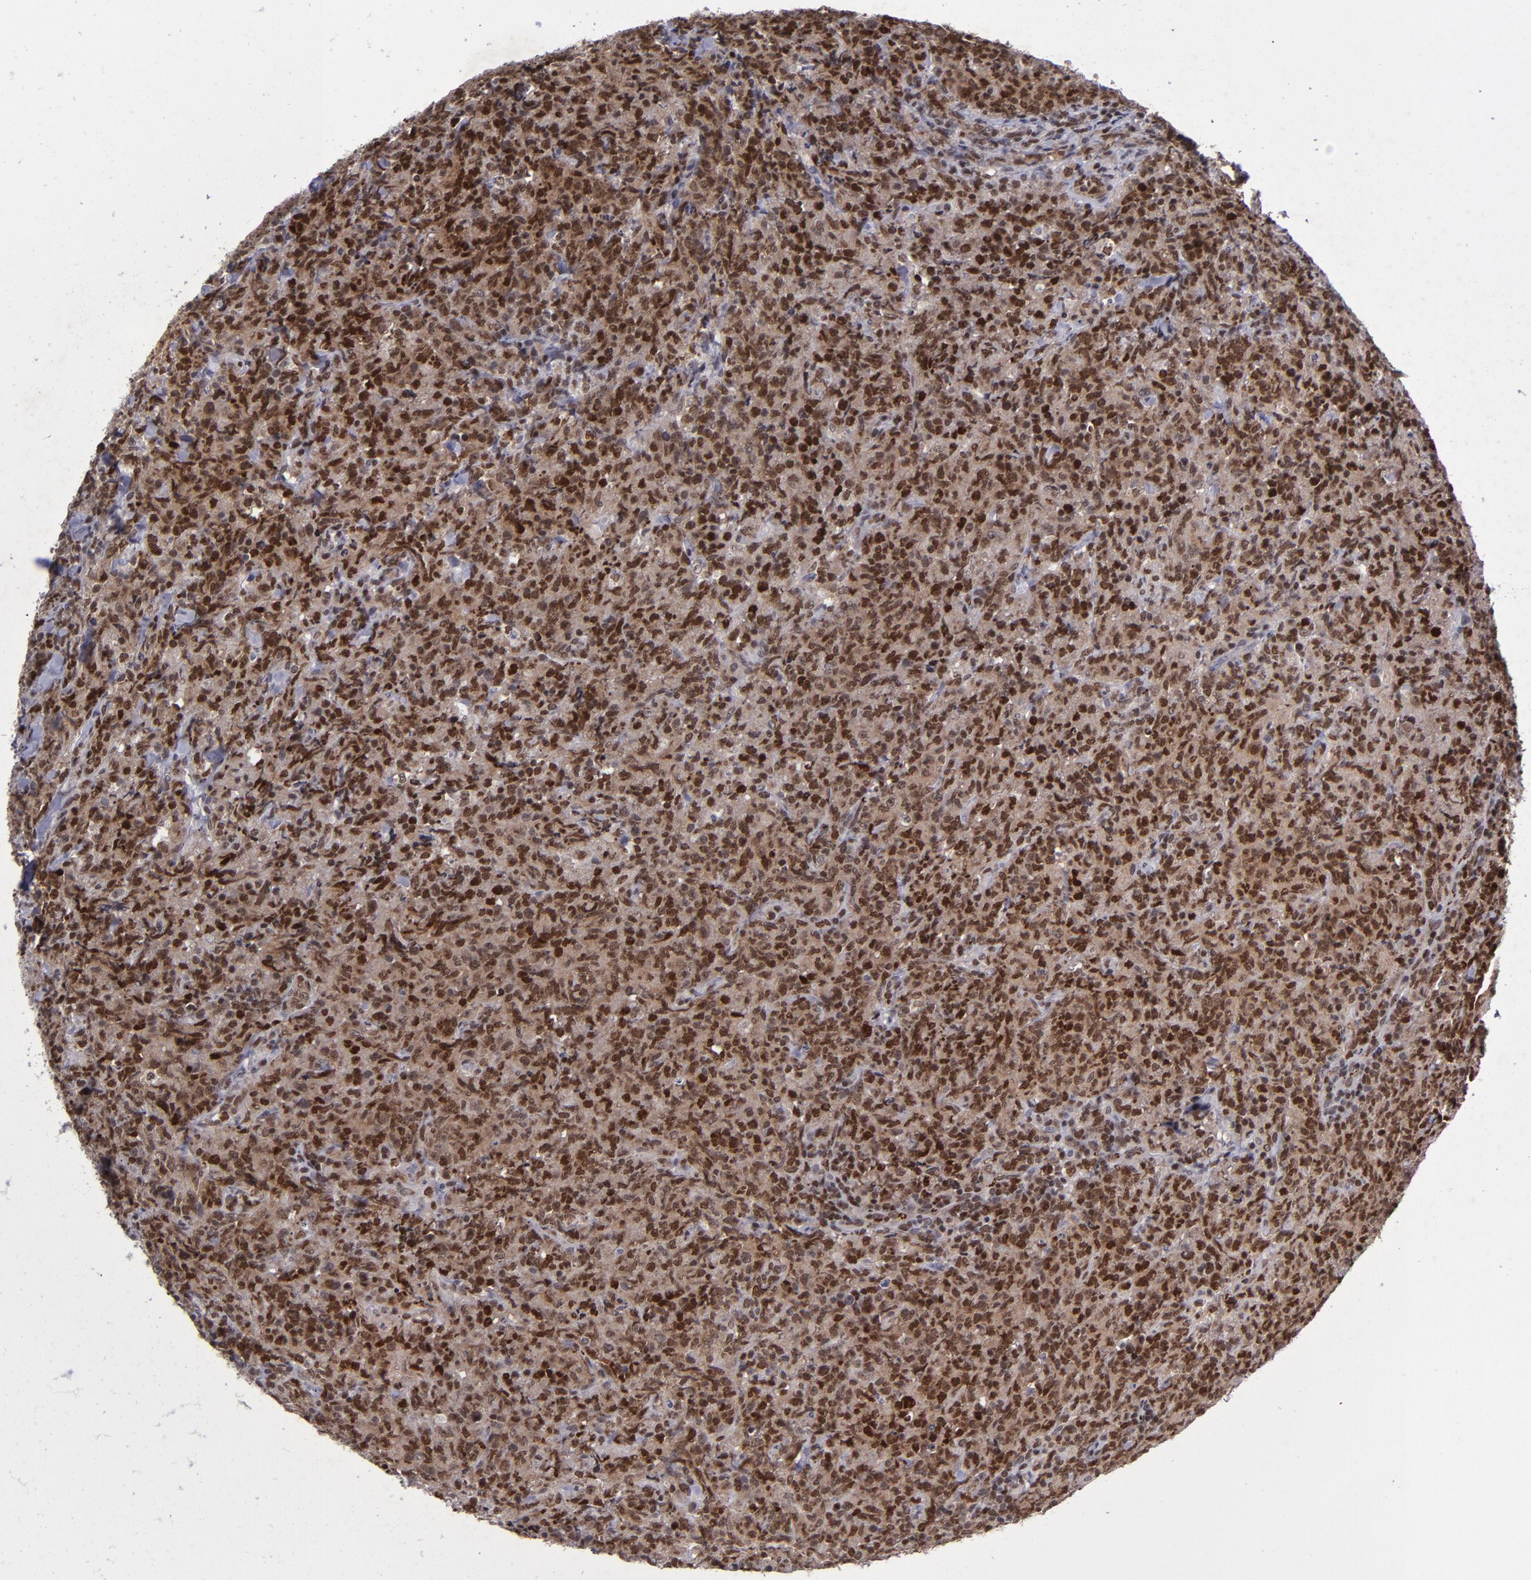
{"staining": {"intensity": "strong", "quantity": ">75%", "location": "cytoplasmic/membranous,nuclear"}, "tissue": "lymphoma", "cell_type": "Tumor cells", "image_type": "cancer", "snomed": [{"axis": "morphology", "description": "Malignant lymphoma, non-Hodgkin's type, High grade"}, {"axis": "topography", "description": "Tonsil"}], "caption": "Malignant lymphoma, non-Hodgkin's type (high-grade) stained with DAB (3,3'-diaminobenzidine) immunohistochemistry (IHC) reveals high levels of strong cytoplasmic/membranous and nuclear positivity in approximately >75% of tumor cells.", "gene": "MGMT", "patient": {"sex": "female", "age": 36}}